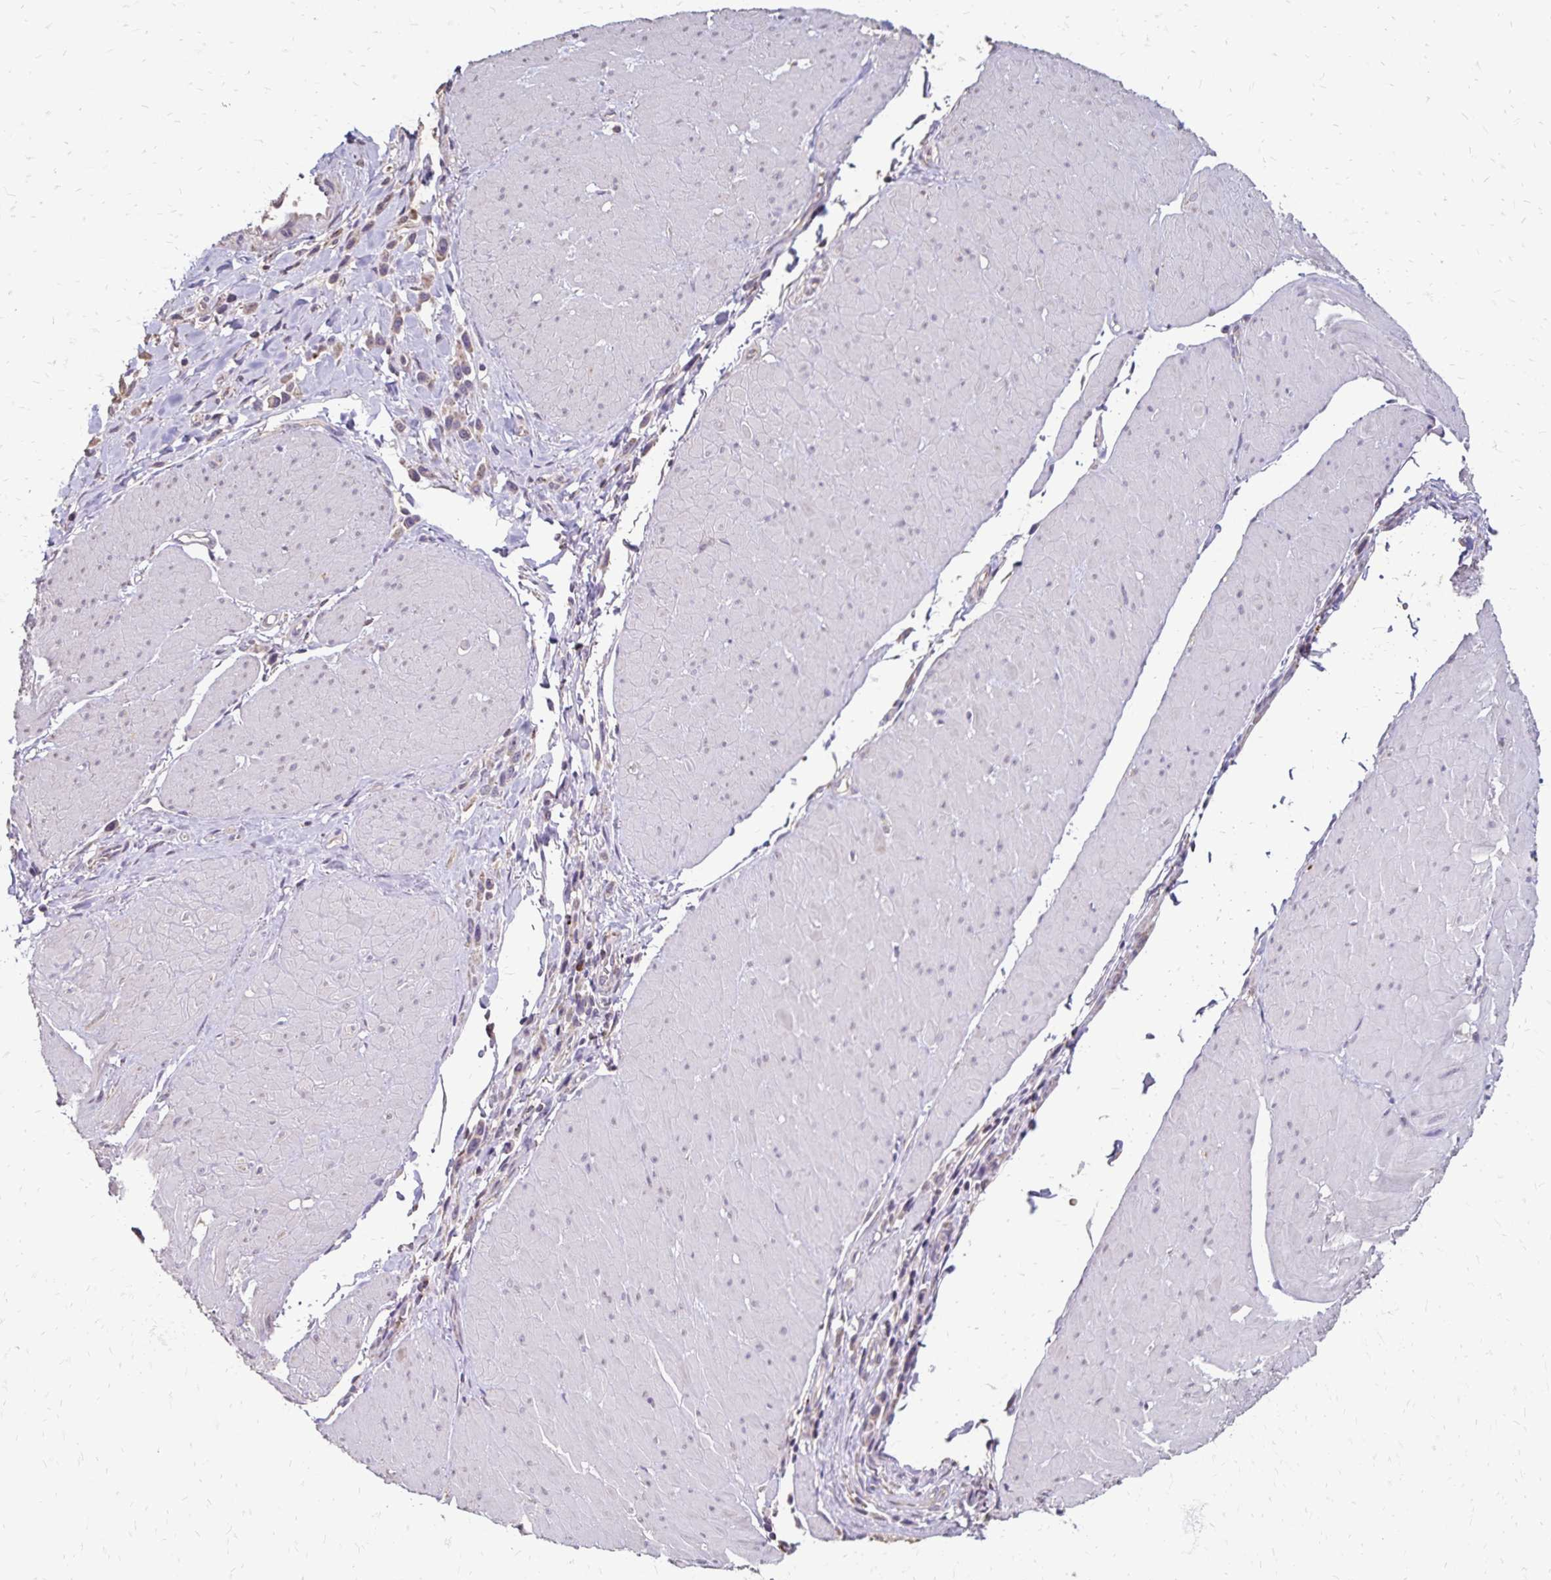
{"staining": {"intensity": "weak", "quantity": "25%-75%", "location": "cytoplasmic/membranous"}, "tissue": "stomach cancer", "cell_type": "Tumor cells", "image_type": "cancer", "snomed": [{"axis": "morphology", "description": "Adenocarcinoma, NOS"}, {"axis": "topography", "description": "Stomach"}], "caption": "Tumor cells reveal low levels of weak cytoplasmic/membranous expression in about 25%-75% of cells in stomach cancer (adenocarcinoma).", "gene": "EMC10", "patient": {"sex": "male", "age": 47}}